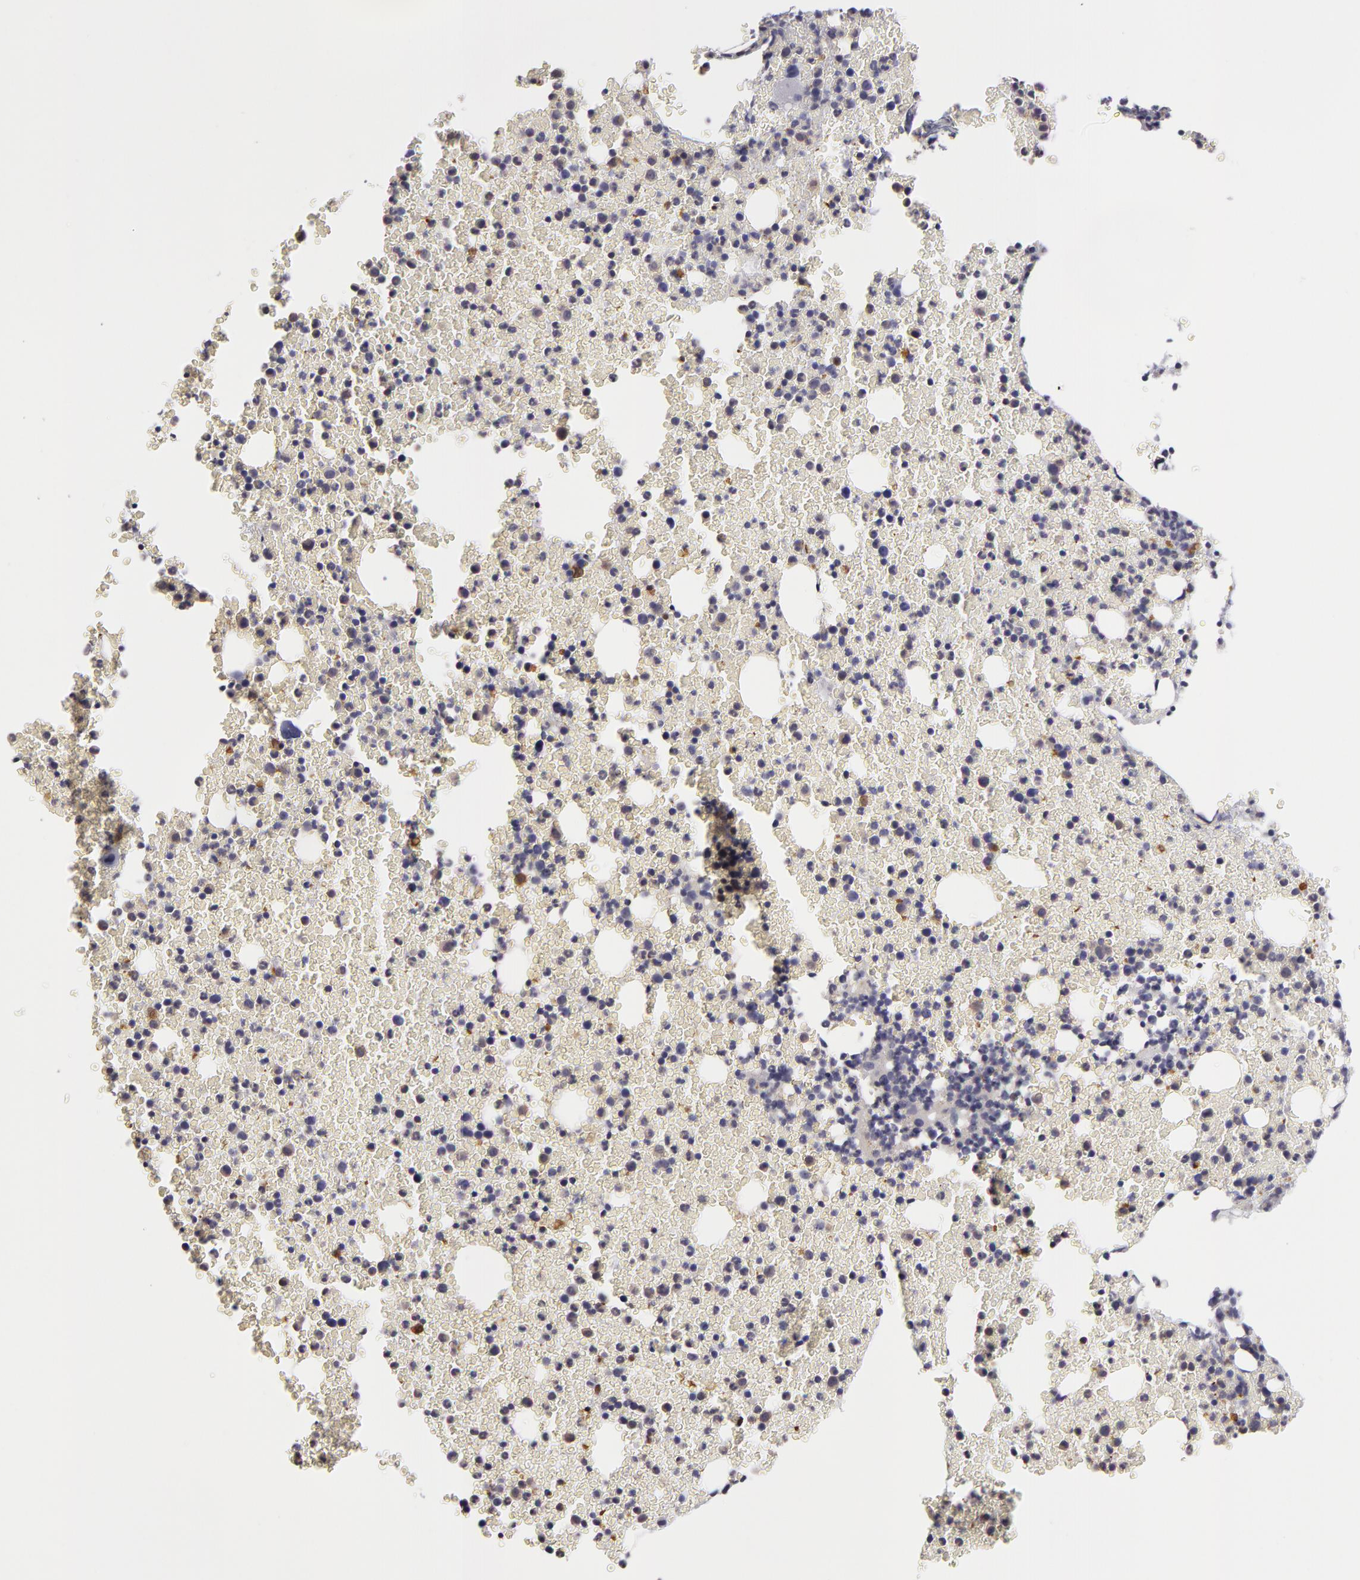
{"staining": {"intensity": "negative", "quantity": "none", "location": "none"}, "tissue": "bone marrow", "cell_type": "Hematopoietic cells", "image_type": "normal", "snomed": [{"axis": "morphology", "description": "Normal tissue, NOS"}, {"axis": "topography", "description": "Bone marrow"}], "caption": "The immunohistochemistry (IHC) micrograph has no significant positivity in hematopoietic cells of bone marrow.", "gene": "GNPDA1", "patient": {"sex": "female", "age": 41}}